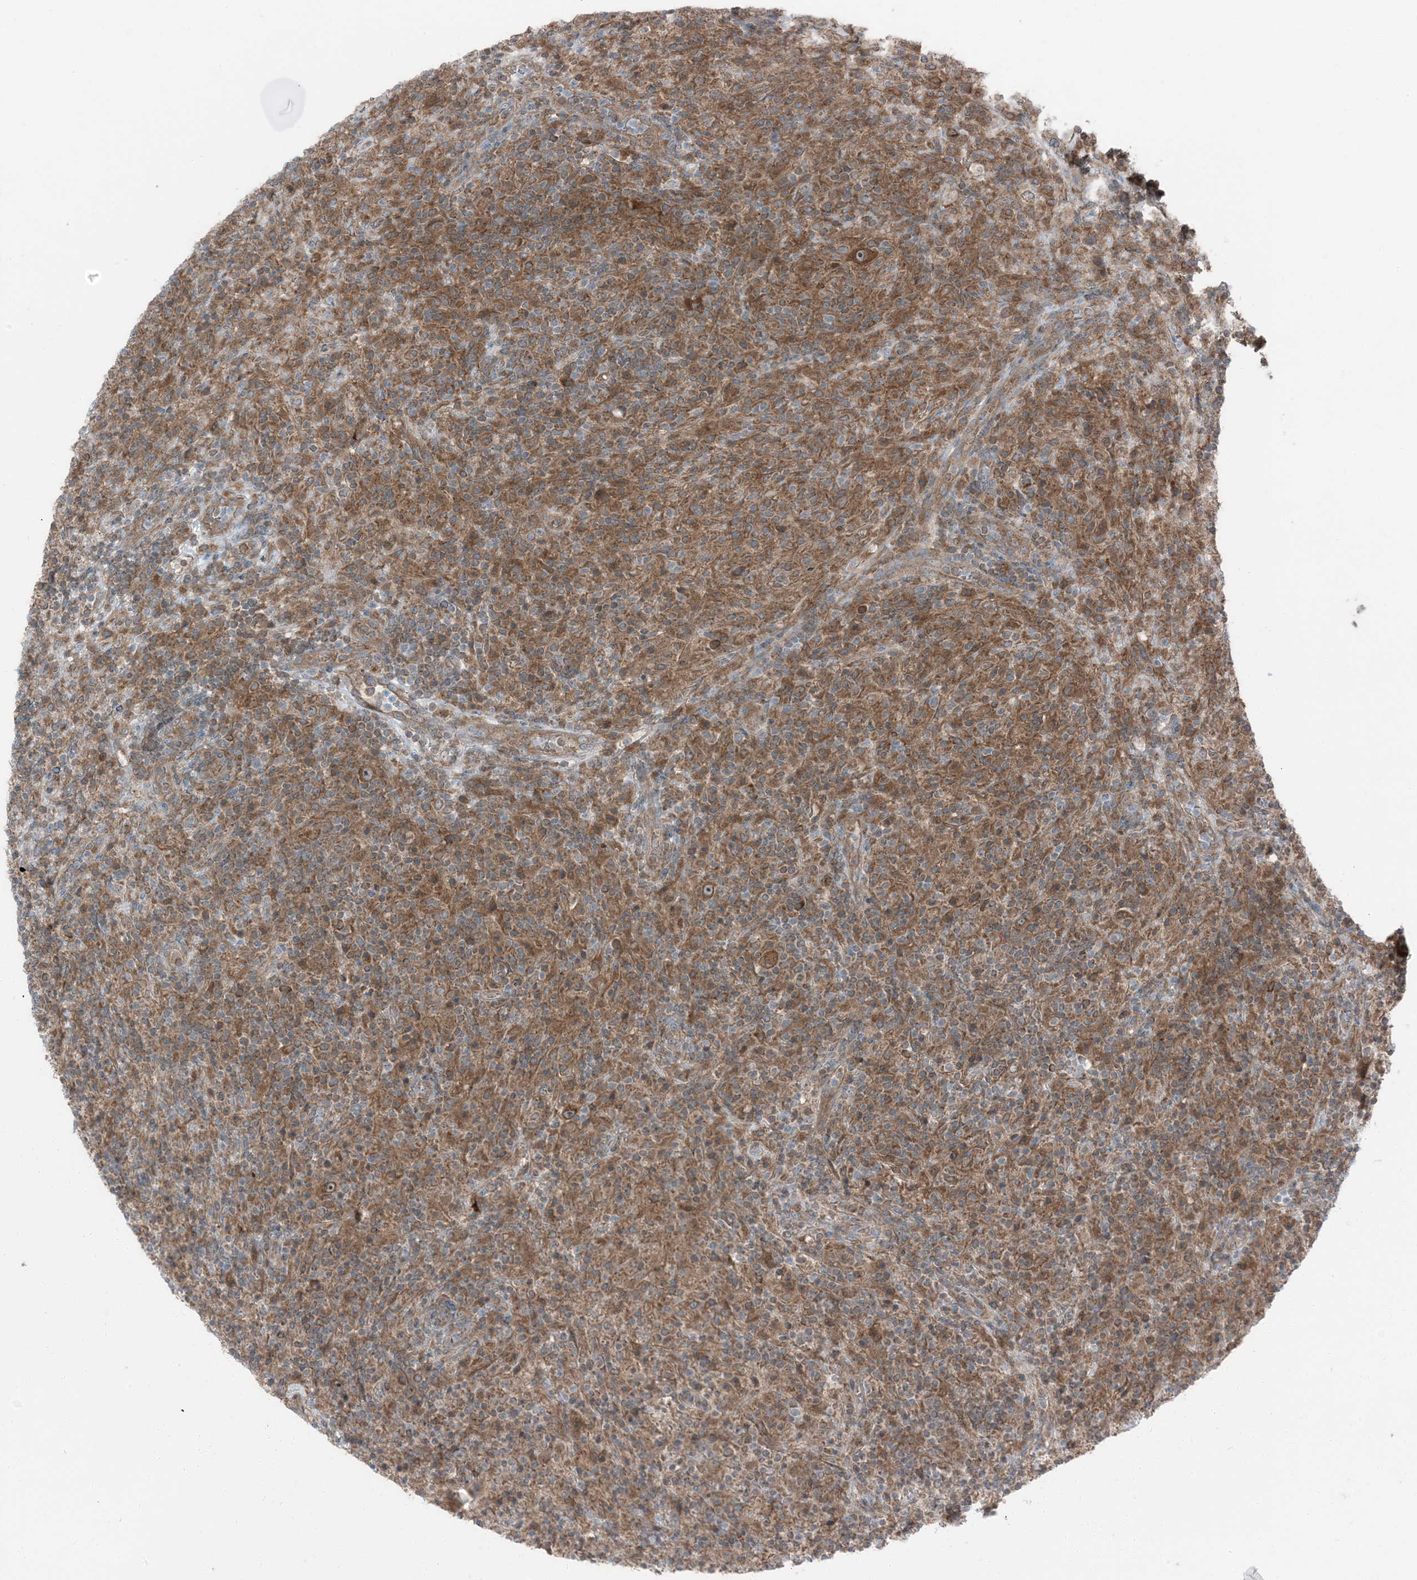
{"staining": {"intensity": "moderate", "quantity": ">75%", "location": "cytoplasmic/membranous"}, "tissue": "lymphoma", "cell_type": "Tumor cells", "image_type": "cancer", "snomed": [{"axis": "morphology", "description": "Hodgkin's disease, NOS"}, {"axis": "topography", "description": "Lymph node"}], "caption": "Lymphoma stained with a protein marker exhibits moderate staining in tumor cells.", "gene": "RAB3GAP1", "patient": {"sex": "male", "age": 70}}